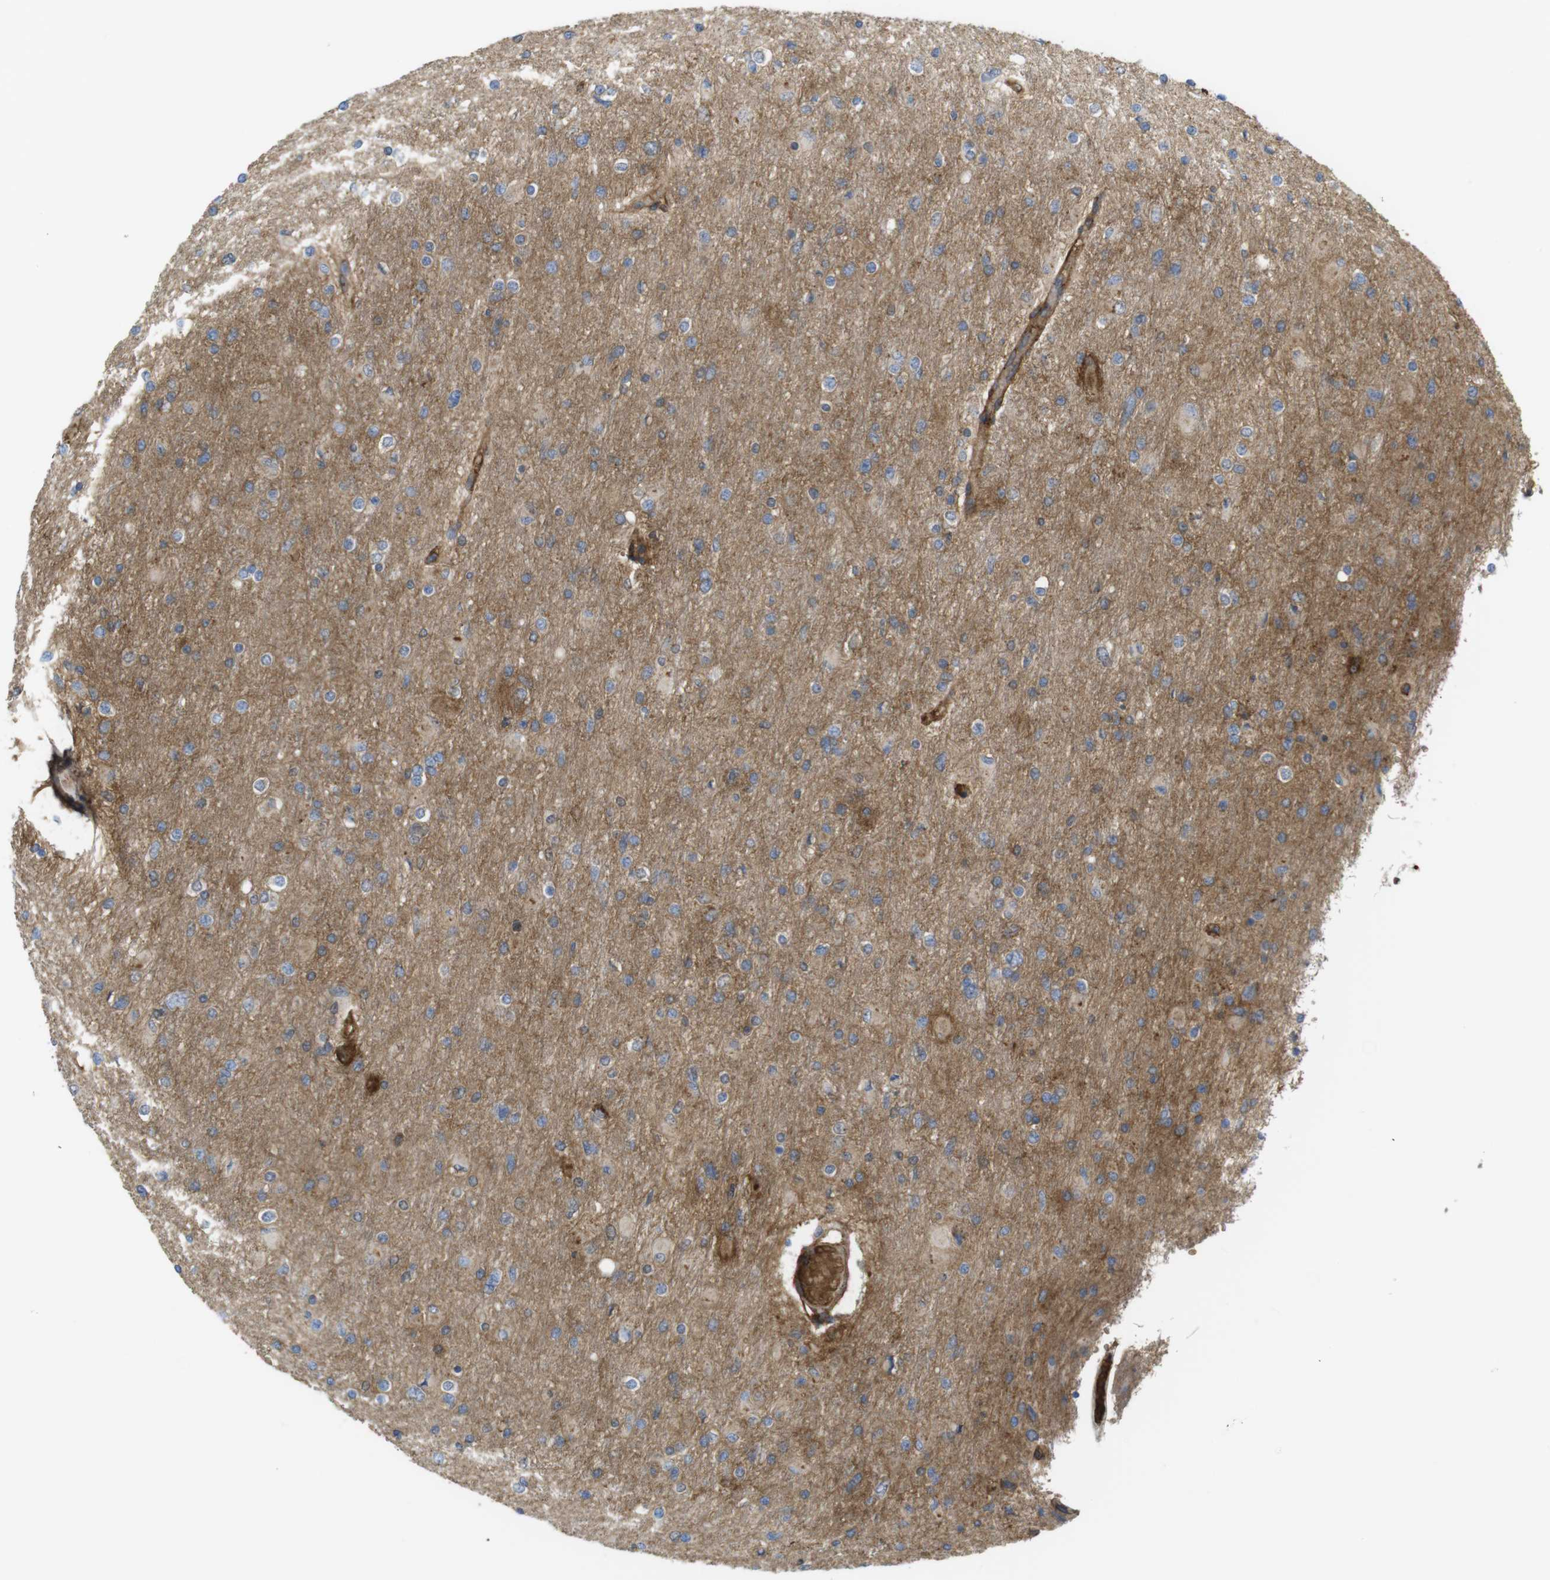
{"staining": {"intensity": "weak", "quantity": "25%-75%", "location": "cytoplasmic/membranous"}, "tissue": "glioma", "cell_type": "Tumor cells", "image_type": "cancer", "snomed": [{"axis": "morphology", "description": "Glioma, malignant, High grade"}, {"axis": "topography", "description": "Cerebral cortex"}], "caption": "An image of malignant glioma (high-grade) stained for a protein reveals weak cytoplasmic/membranous brown staining in tumor cells.", "gene": "CYBRD1", "patient": {"sex": "female", "age": 36}}